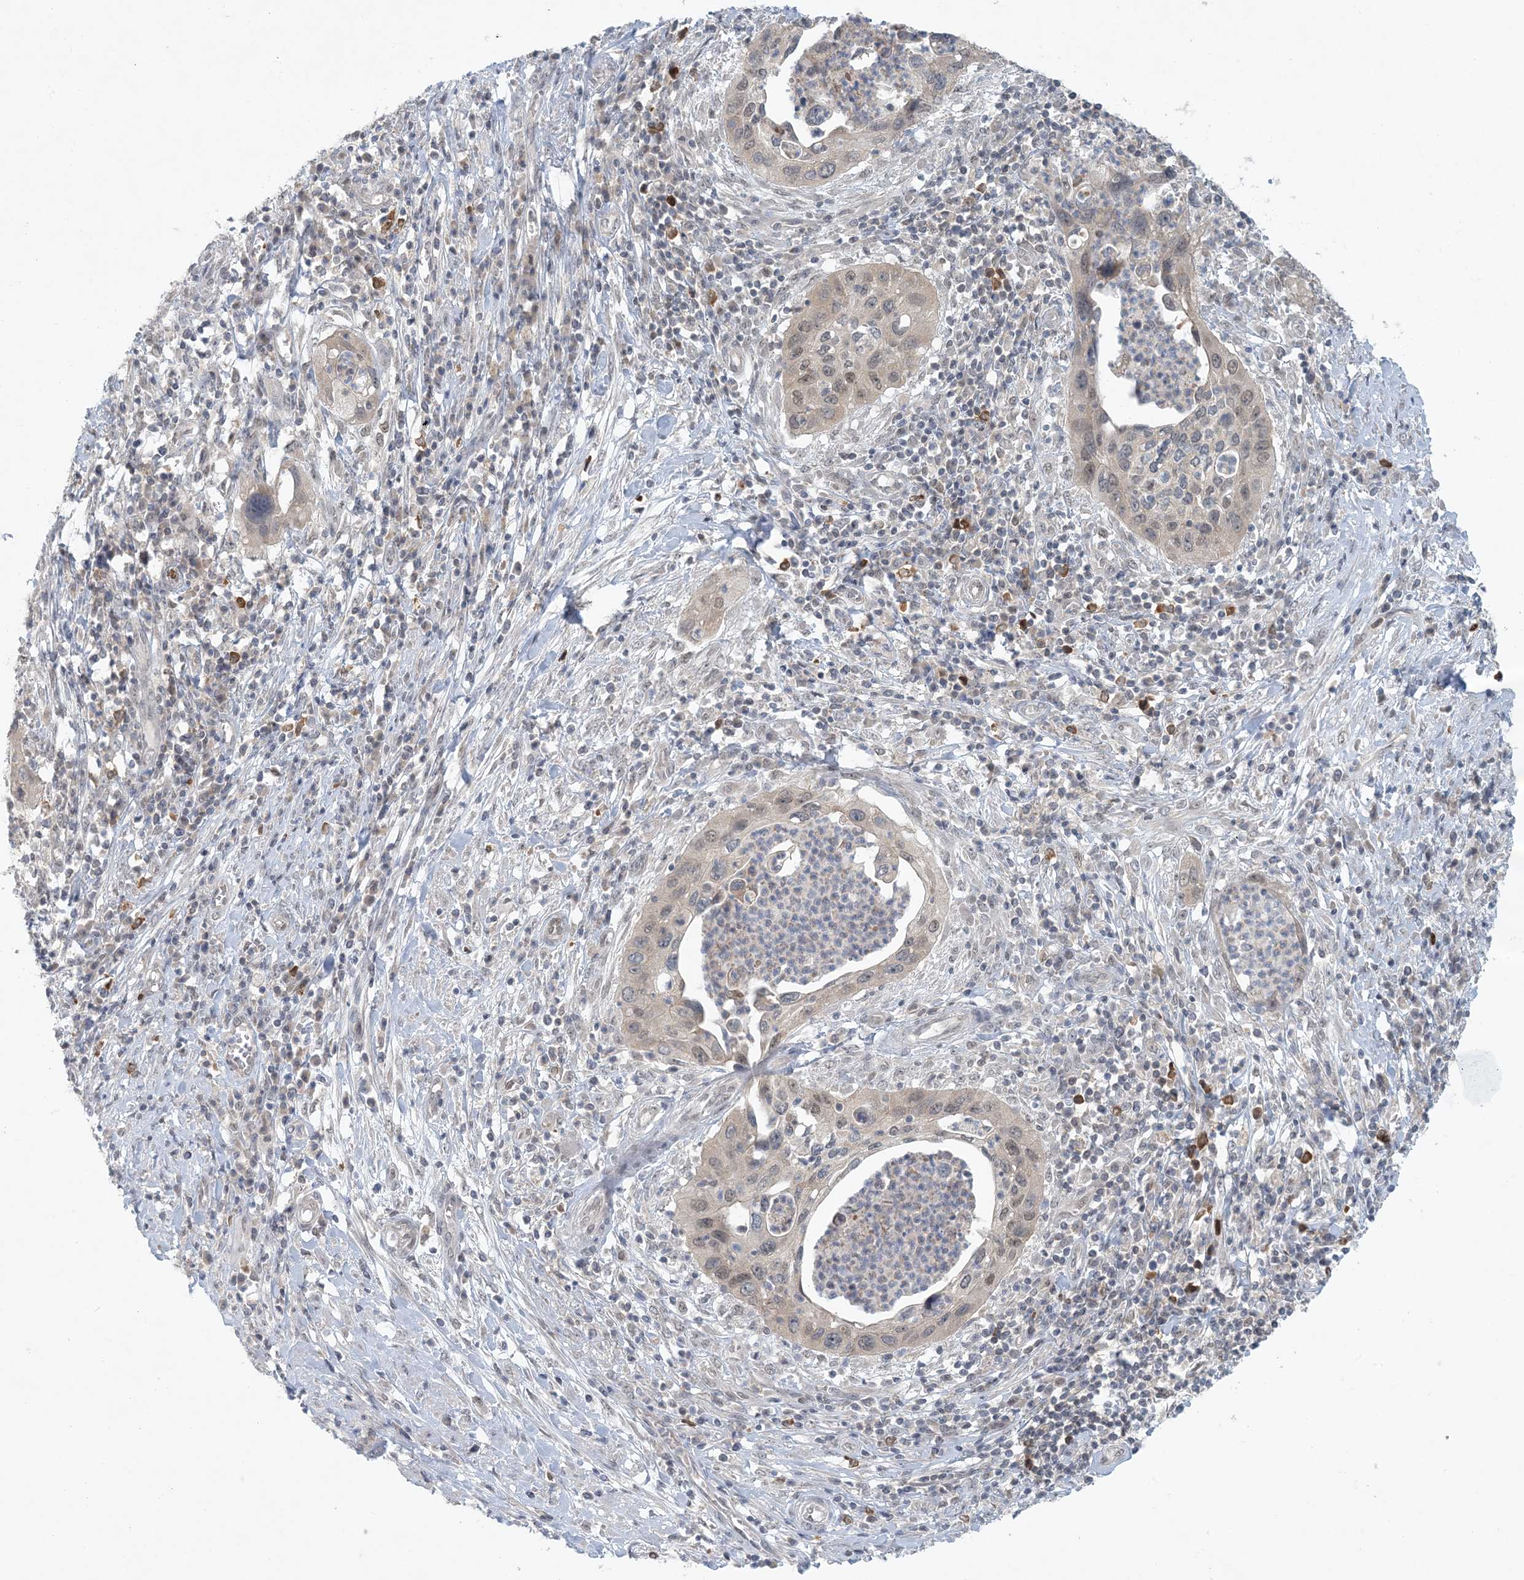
{"staining": {"intensity": "weak", "quantity": ">75%", "location": "cytoplasmic/membranous,nuclear"}, "tissue": "cervical cancer", "cell_type": "Tumor cells", "image_type": "cancer", "snomed": [{"axis": "morphology", "description": "Squamous cell carcinoma, NOS"}, {"axis": "topography", "description": "Cervix"}], "caption": "Cervical squamous cell carcinoma stained for a protein (brown) displays weak cytoplasmic/membranous and nuclear positive staining in approximately >75% of tumor cells.", "gene": "OBI1", "patient": {"sex": "female", "age": 38}}